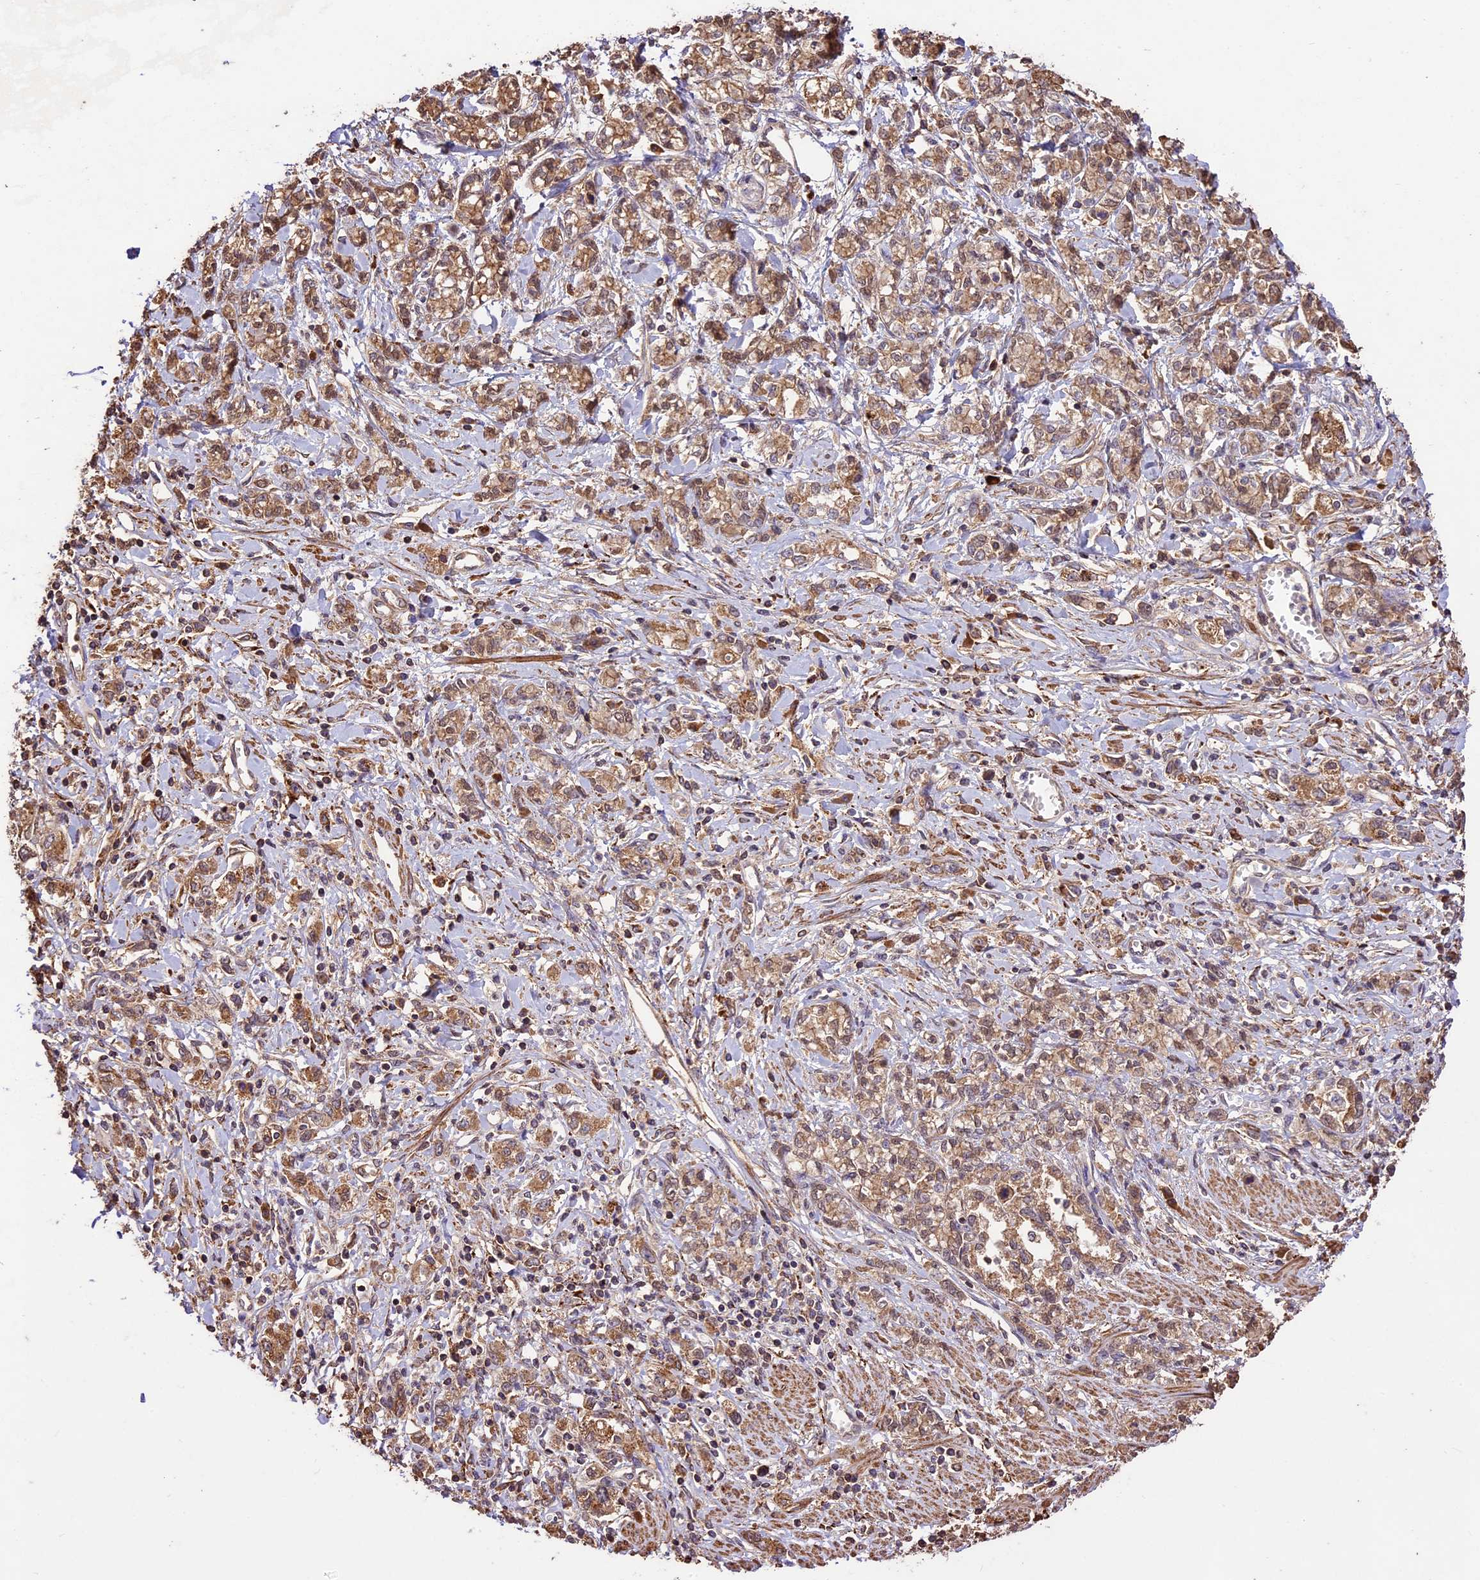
{"staining": {"intensity": "moderate", "quantity": ">75%", "location": "cytoplasmic/membranous"}, "tissue": "stomach cancer", "cell_type": "Tumor cells", "image_type": "cancer", "snomed": [{"axis": "morphology", "description": "Adenocarcinoma, NOS"}, {"axis": "topography", "description": "Stomach"}], "caption": "Approximately >75% of tumor cells in stomach cancer display moderate cytoplasmic/membranous protein staining as visualized by brown immunohistochemical staining.", "gene": "CRLF1", "patient": {"sex": "female", "age": 76}}